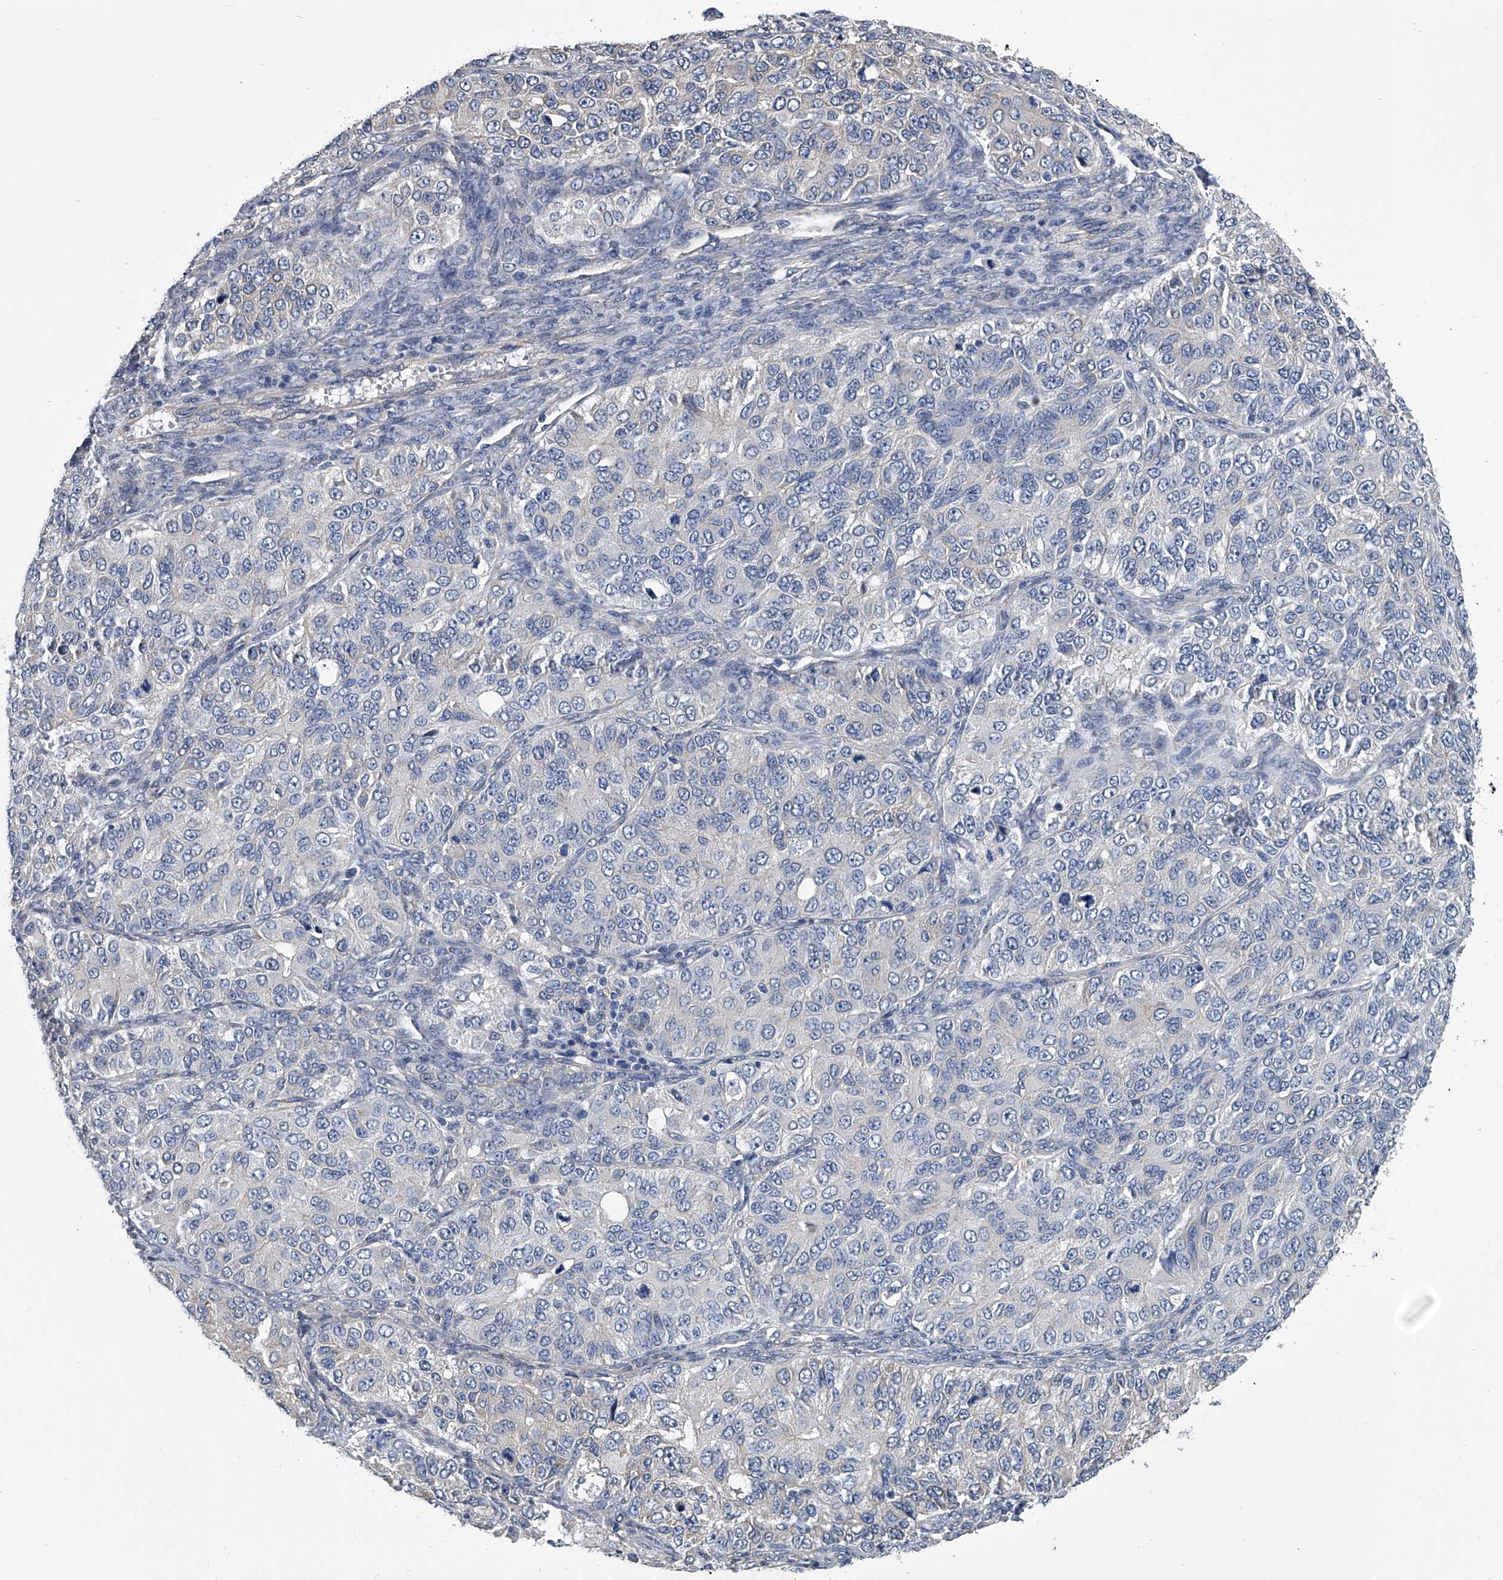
{"staining": {"intensity": "negative", "quantity": "none", "location": "none"}, "tissue": "ovarian cancer", "cell_type": "Tumor cells", "image_type": "cancer", "snomed": [{"axis": "morphology", "description": "Carcinoma, endometroid"}, {"axis": "topography", "description": "Ovary"}], "caption": "IHC image of ovarian cancer stained for a protein (brown), which demonstrates no positivity in tumor cells.", "gene": "ABCG1", "patient": {"sex": "female", "age": 51}}